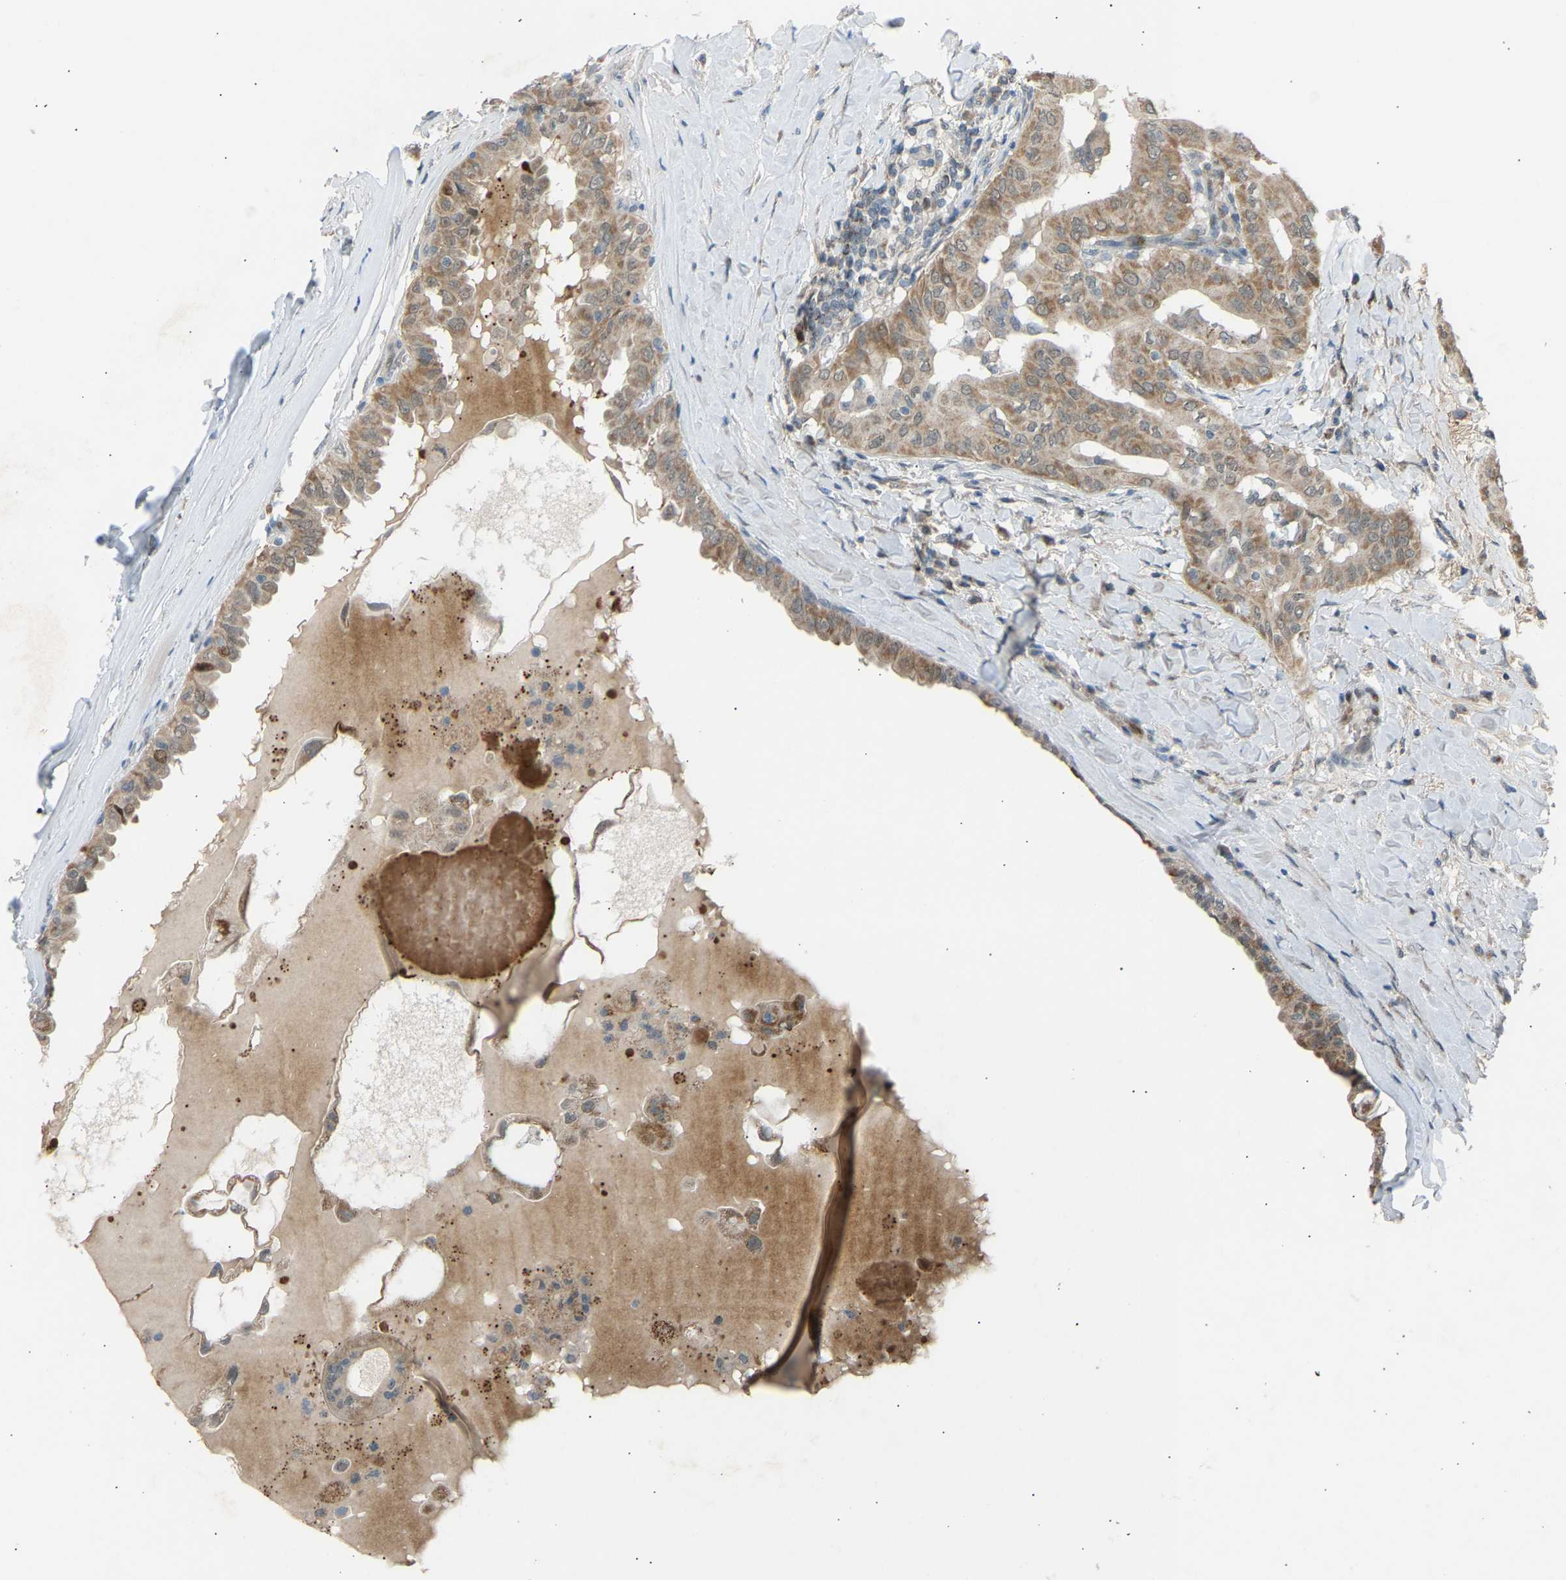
{"staining": {"intensity": "moderate", "quantity": ">75%", "location": "cytoplasmic/membranous"}, "tissue": "thyroid cancer", "cell_type": "Tumor cells", "image_type": "cancer", "snomed": [{"axis": "morphology", "description": "Papillary adenocarcinoma, NOS"}, {"axis": "topography", "description": "Thyroid gland"}], "caption": "There is medium levels of moderate cytoplasmic/membranous staining in tumor cells of thyroid cancer (papillary adenocarcinoma), as demonstrated by immunohistochemical staining (brown color).", "gene": "VPS41", "patient": {"sex": "male", "age": 33}}